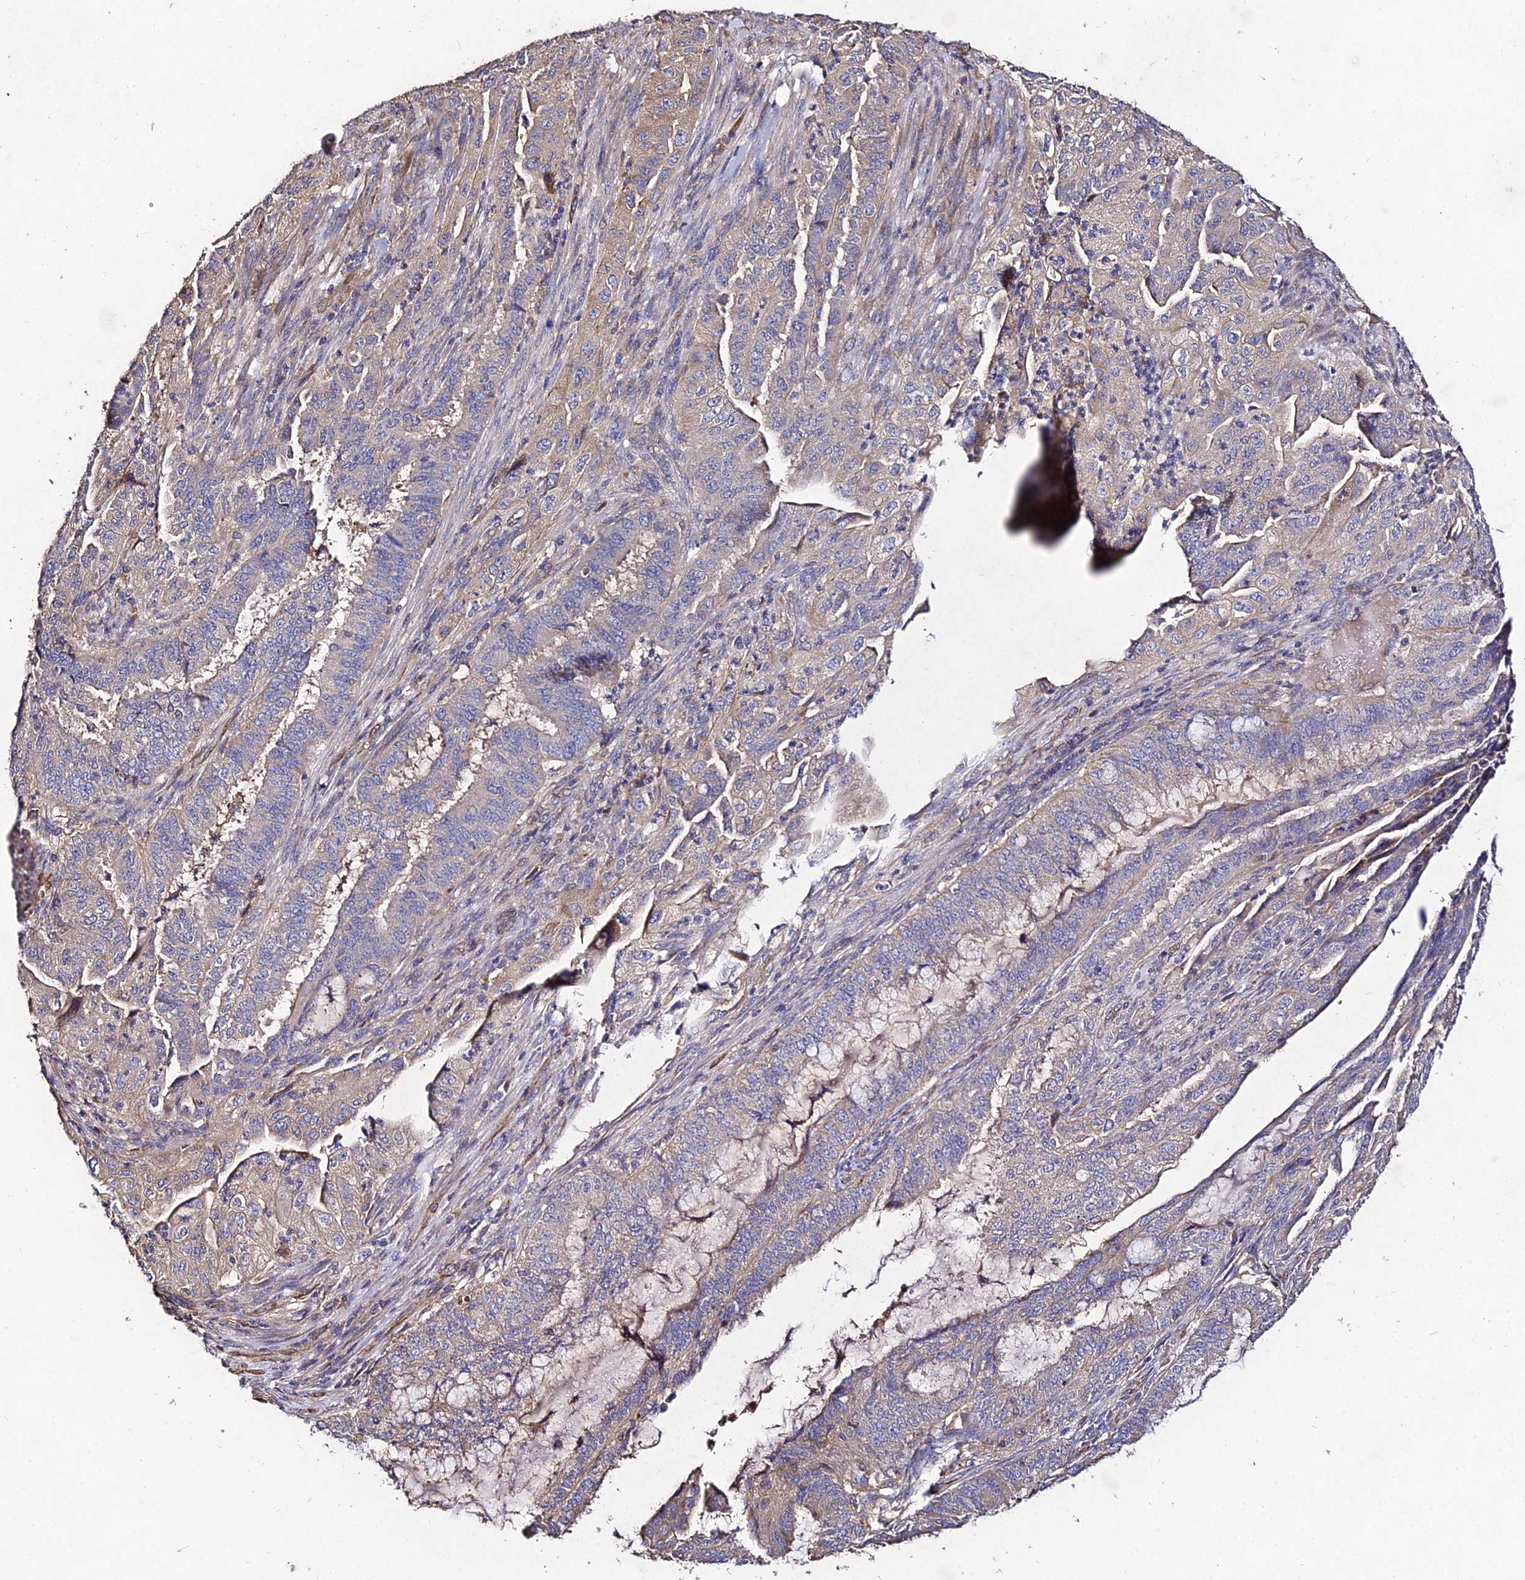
{"staining": {"intensity": "weak", "quantity": "25%-75%", "location": "cytoplasmic/membranous"}, "tissue": "endometrial cancer", "cell_type": "Tumor cells", "image_type": "cancer", "snomed": [{"axis": "morphology", "description": "Adenocarcinoma, NOS"}, {"axis": "topography", "description": "Endometrium"}], "caption": "Endometrial cancer stained for a protein (brown) demonstrates weak cytoplasmic/membranous positive expression in about 25%-75% of tumor cells.", "gene": "AP3M2", "patient": {"sex": "female", "age": 51}}